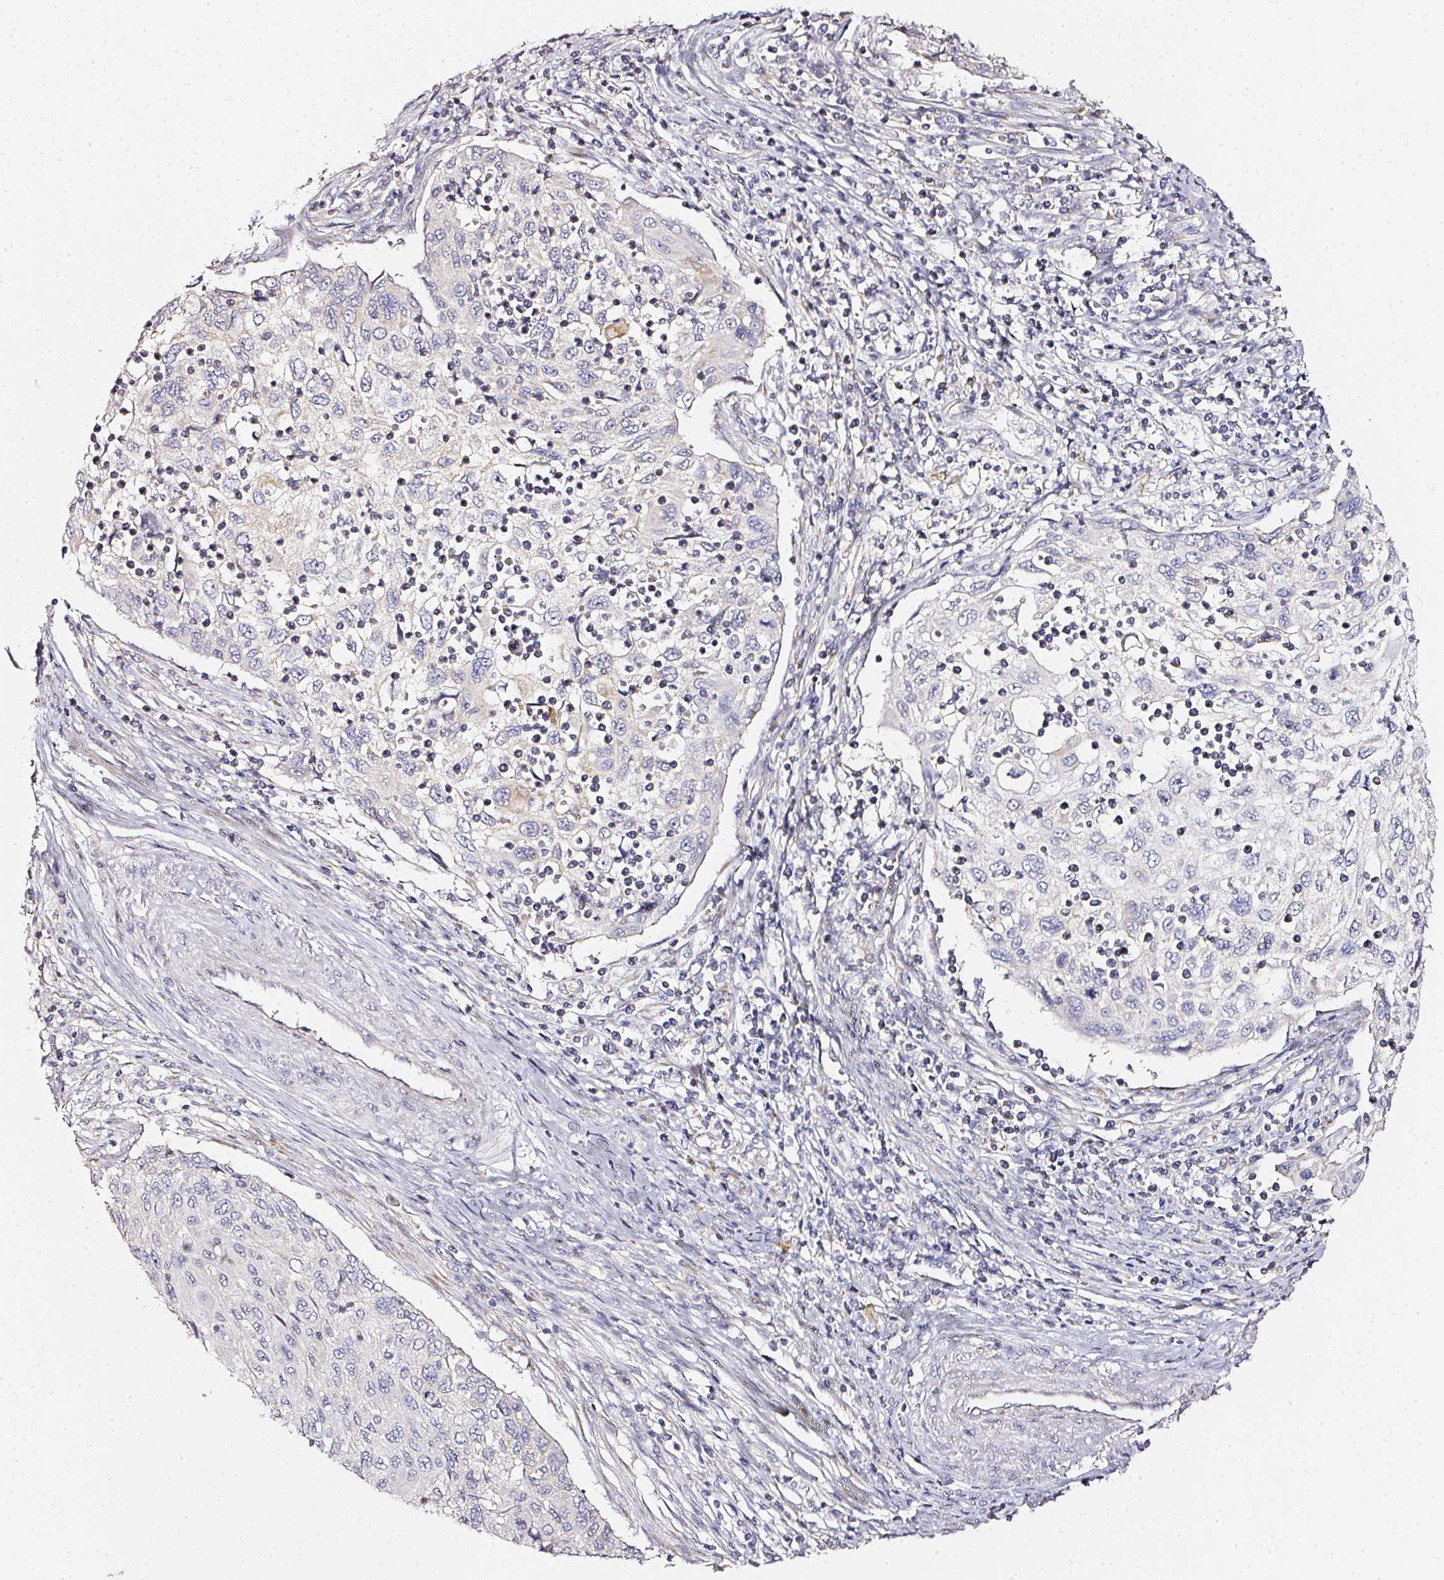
{"staining": {"intensity": "negative", "quantity": "none", "location": "none"}, "tissue": "cervical cancer", "cell_type": "Tumor cells", "image_type": "cancer", "snomed": [{"axis": "morphology", "description": "Squamous cell carcinoma, NOS"}, {"axis": "topography", "description": "Cervix"}], "caption": "Immunohistochemical staining of squamous cell carcinoma (cervical) displays no significant staining in tumor cells. (Immunohistochemistry (ihc), brightfield microscopy, high magnification).", "gene": "NTRK1", "patient": {"sex": "female", "age": 70}}